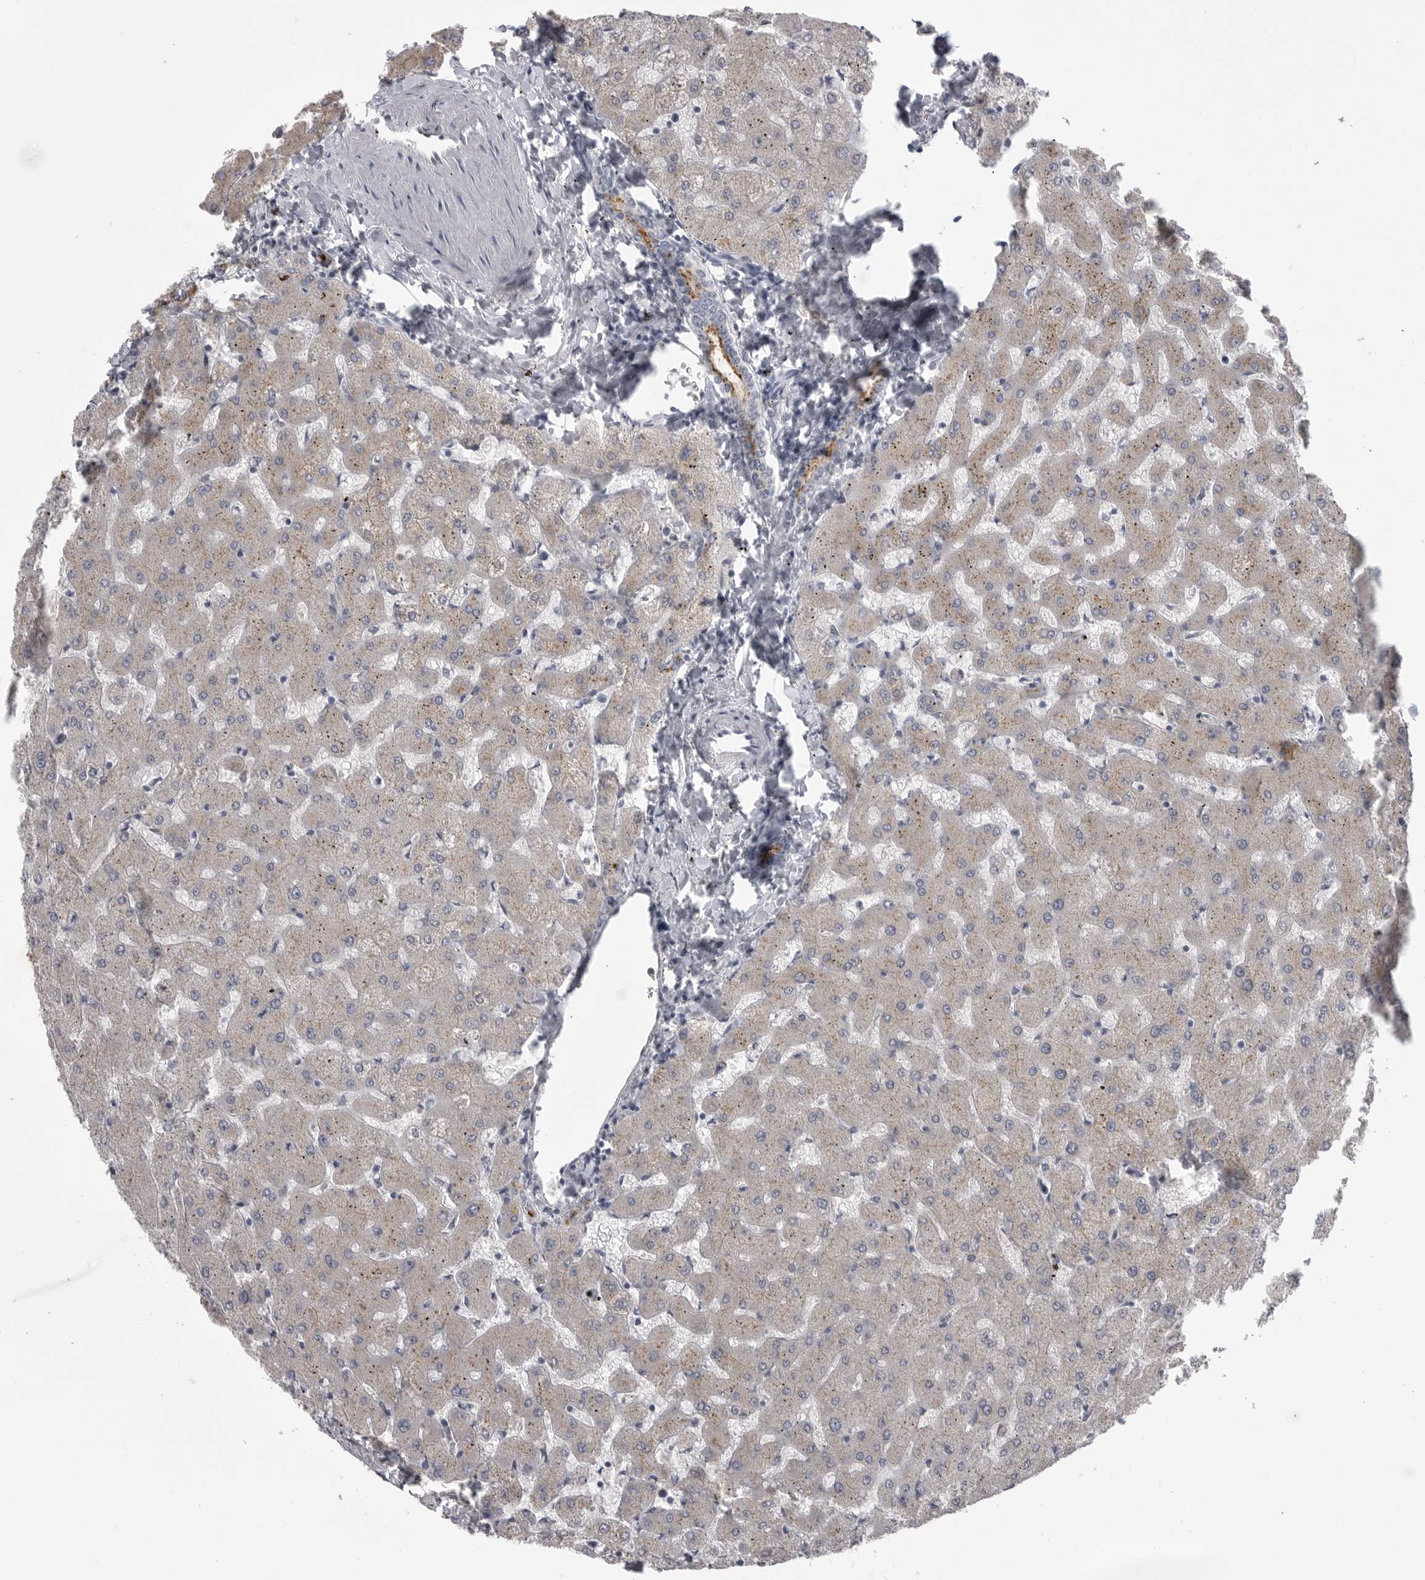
{"staining": {"intensity": "moderate", "quantity": "25%-75%", "location": "cytoplasmic/membranous"}, "tissue": "liver", "cell_type": "Cholangiocytes", "image_type": "normal", "snomed": [{"axis": "morphology", "description": "Normal tissue, NOS"}, {"axis": "topography", "description": "Liver"}], "caption": "A photomicrograph of liver stained for a protein exhibits moderate cytoplasmic/membranous brown staining in cholangiocytes.", "gene": "SERPING1", "patient": {"sex": "female", "age": 63}}